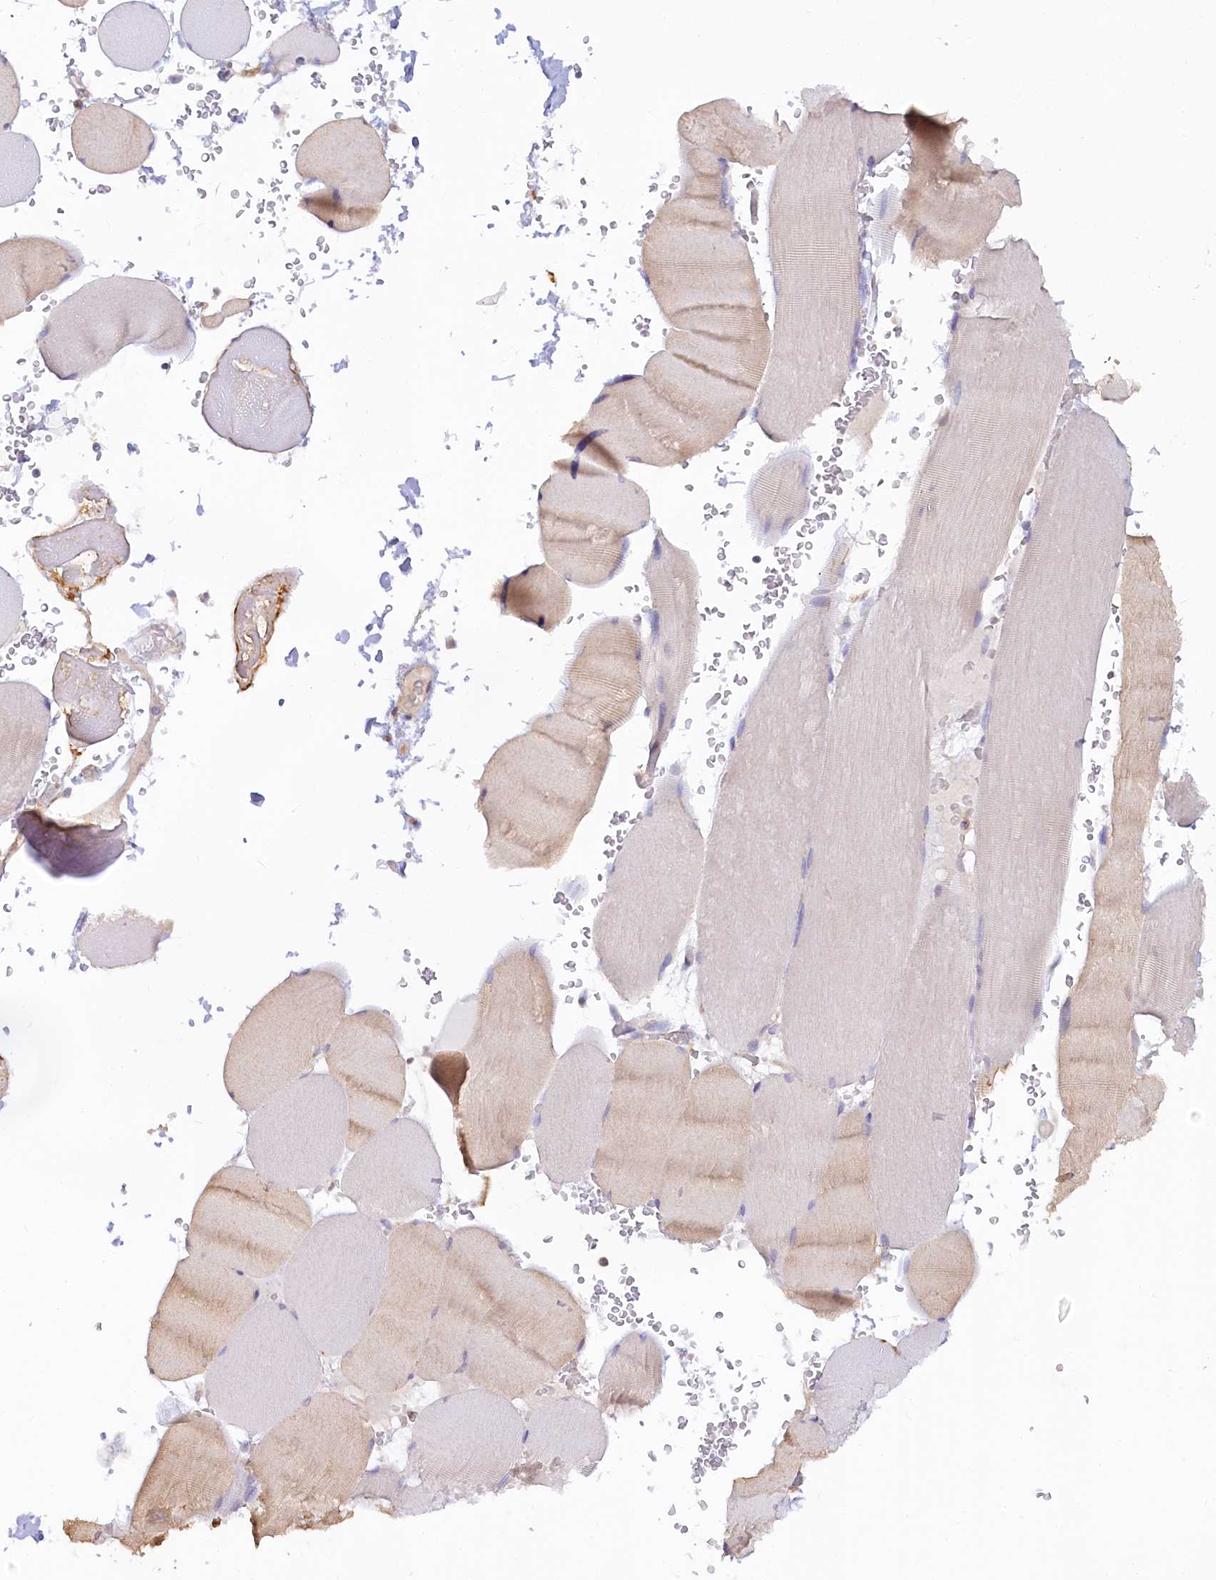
{"staining": {"intensity": "weak", "quantity": "<25%", "location": "cytoplasmic/membranous"}, "tissue": "skeletal muscle", "cell_type": "Myocytes", "image_type": "normal", "snomed": [{"axis": "morphology", "description": "Normal tissue, NOS"}, {"axis": "topography", "description": "Skeletal muscle"}, {"axis": "topography", "description": "Head-Neck"}], "caption": "An immunohistochemistry (IHC) micrograph of unremarkable skeletal muscle is shown. There is no staining in myocytes of skeletal muscle. Nuclei are stained in blue.", "gene": "PAIP2", "patient": {"sex": "male", "age": 66}}